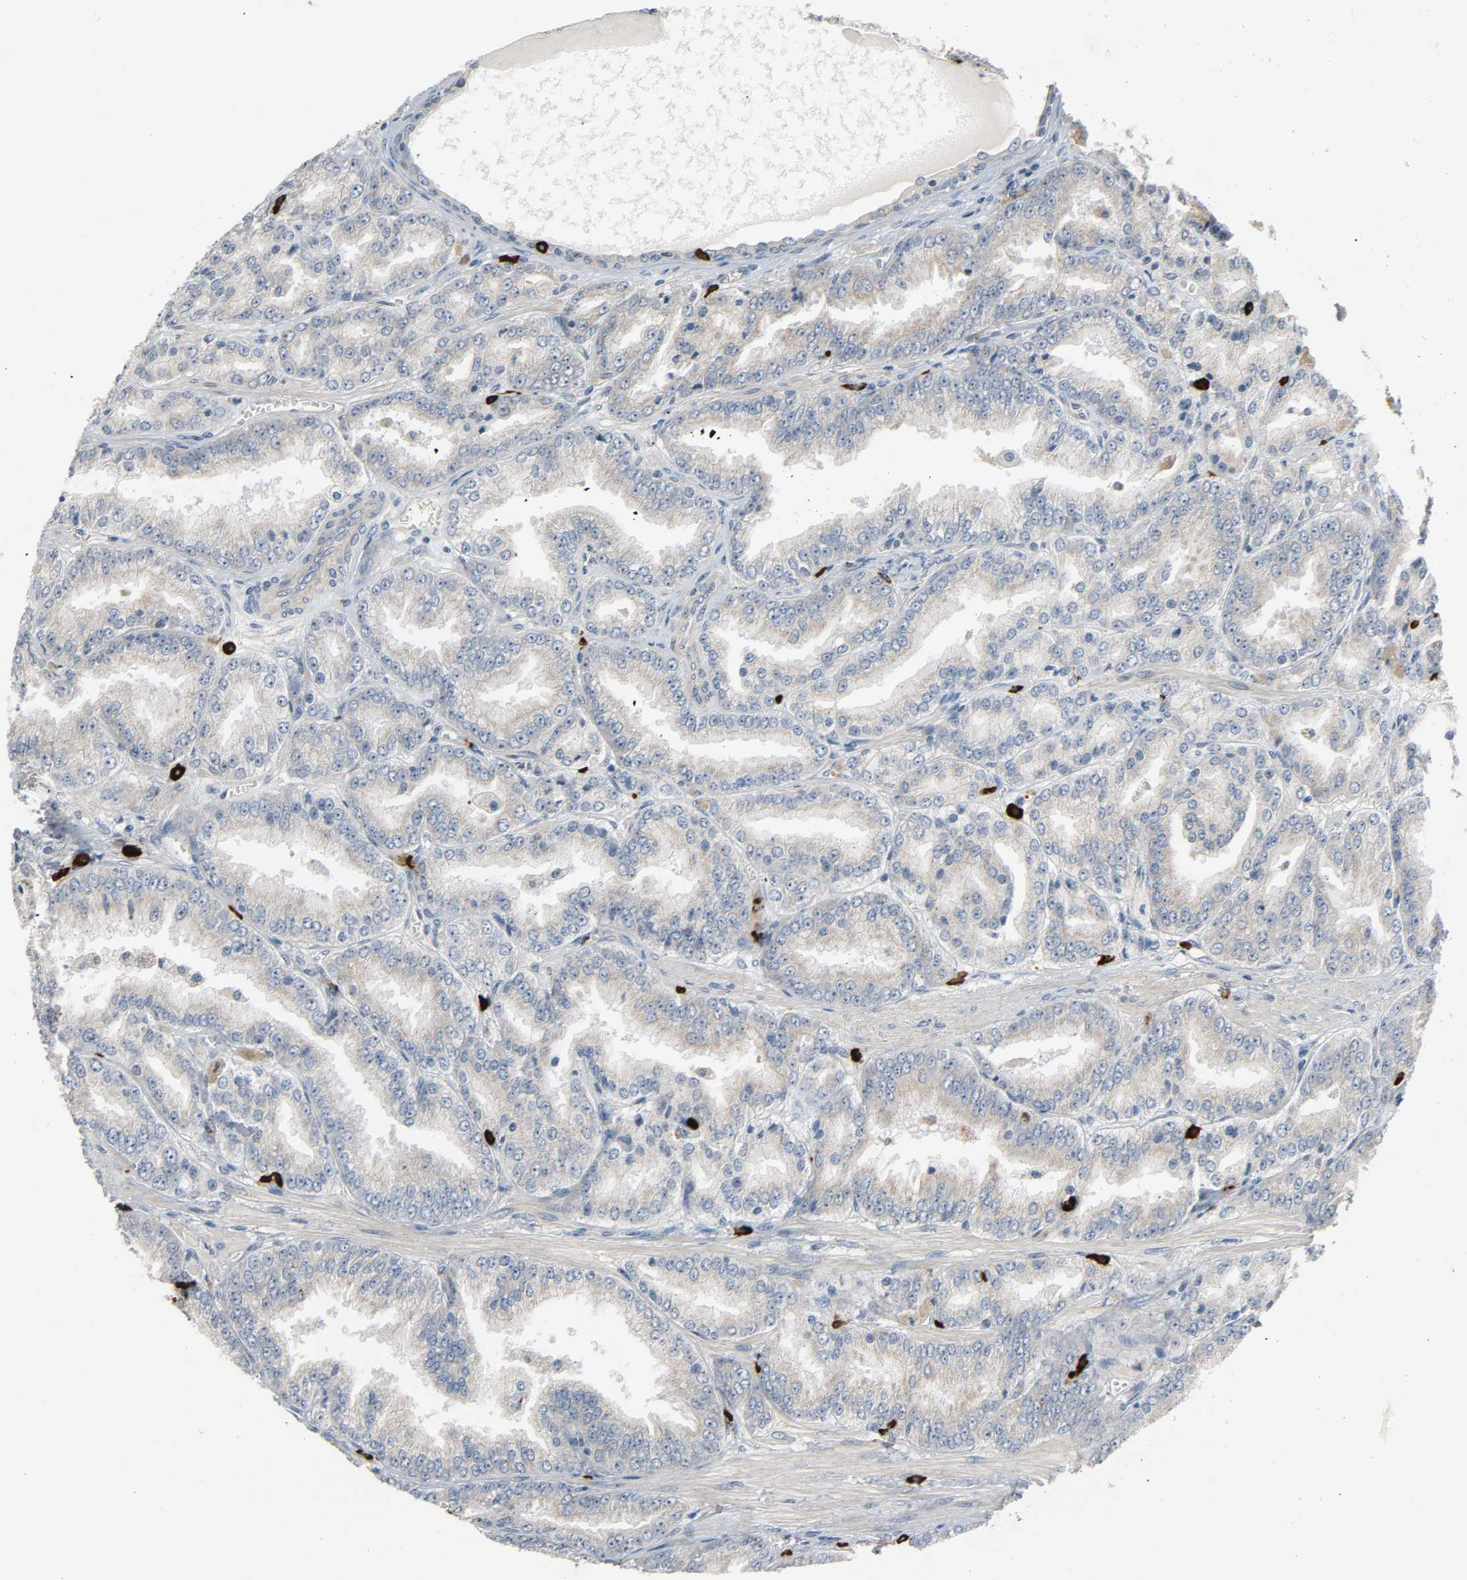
{"staining": {"intensity": "weak", "quantity": ">75%", "location": "cytoplasmic/membranous"}, "tissue": "prostate cancer", "cell_type": "Tumor cells", "image_type": "cancer", "snomed": [{"axis": "morphology", "description": "Adenocarcinoma, High grade"}, {"axis": "topography", "description": "Prostate"}], "caption": "IHC of human prostate high-grade adenocarcinoma reveals low levels of weak cytoplasmic/membranous positivity in approximately >75% of tumor cells. (DAB (3,3'-diaminobenzidine) = brown stain, brightfield microscopy at high magnification).", "gene": "LIMCH1", "patient": {"sex": "male", "age": 61}}